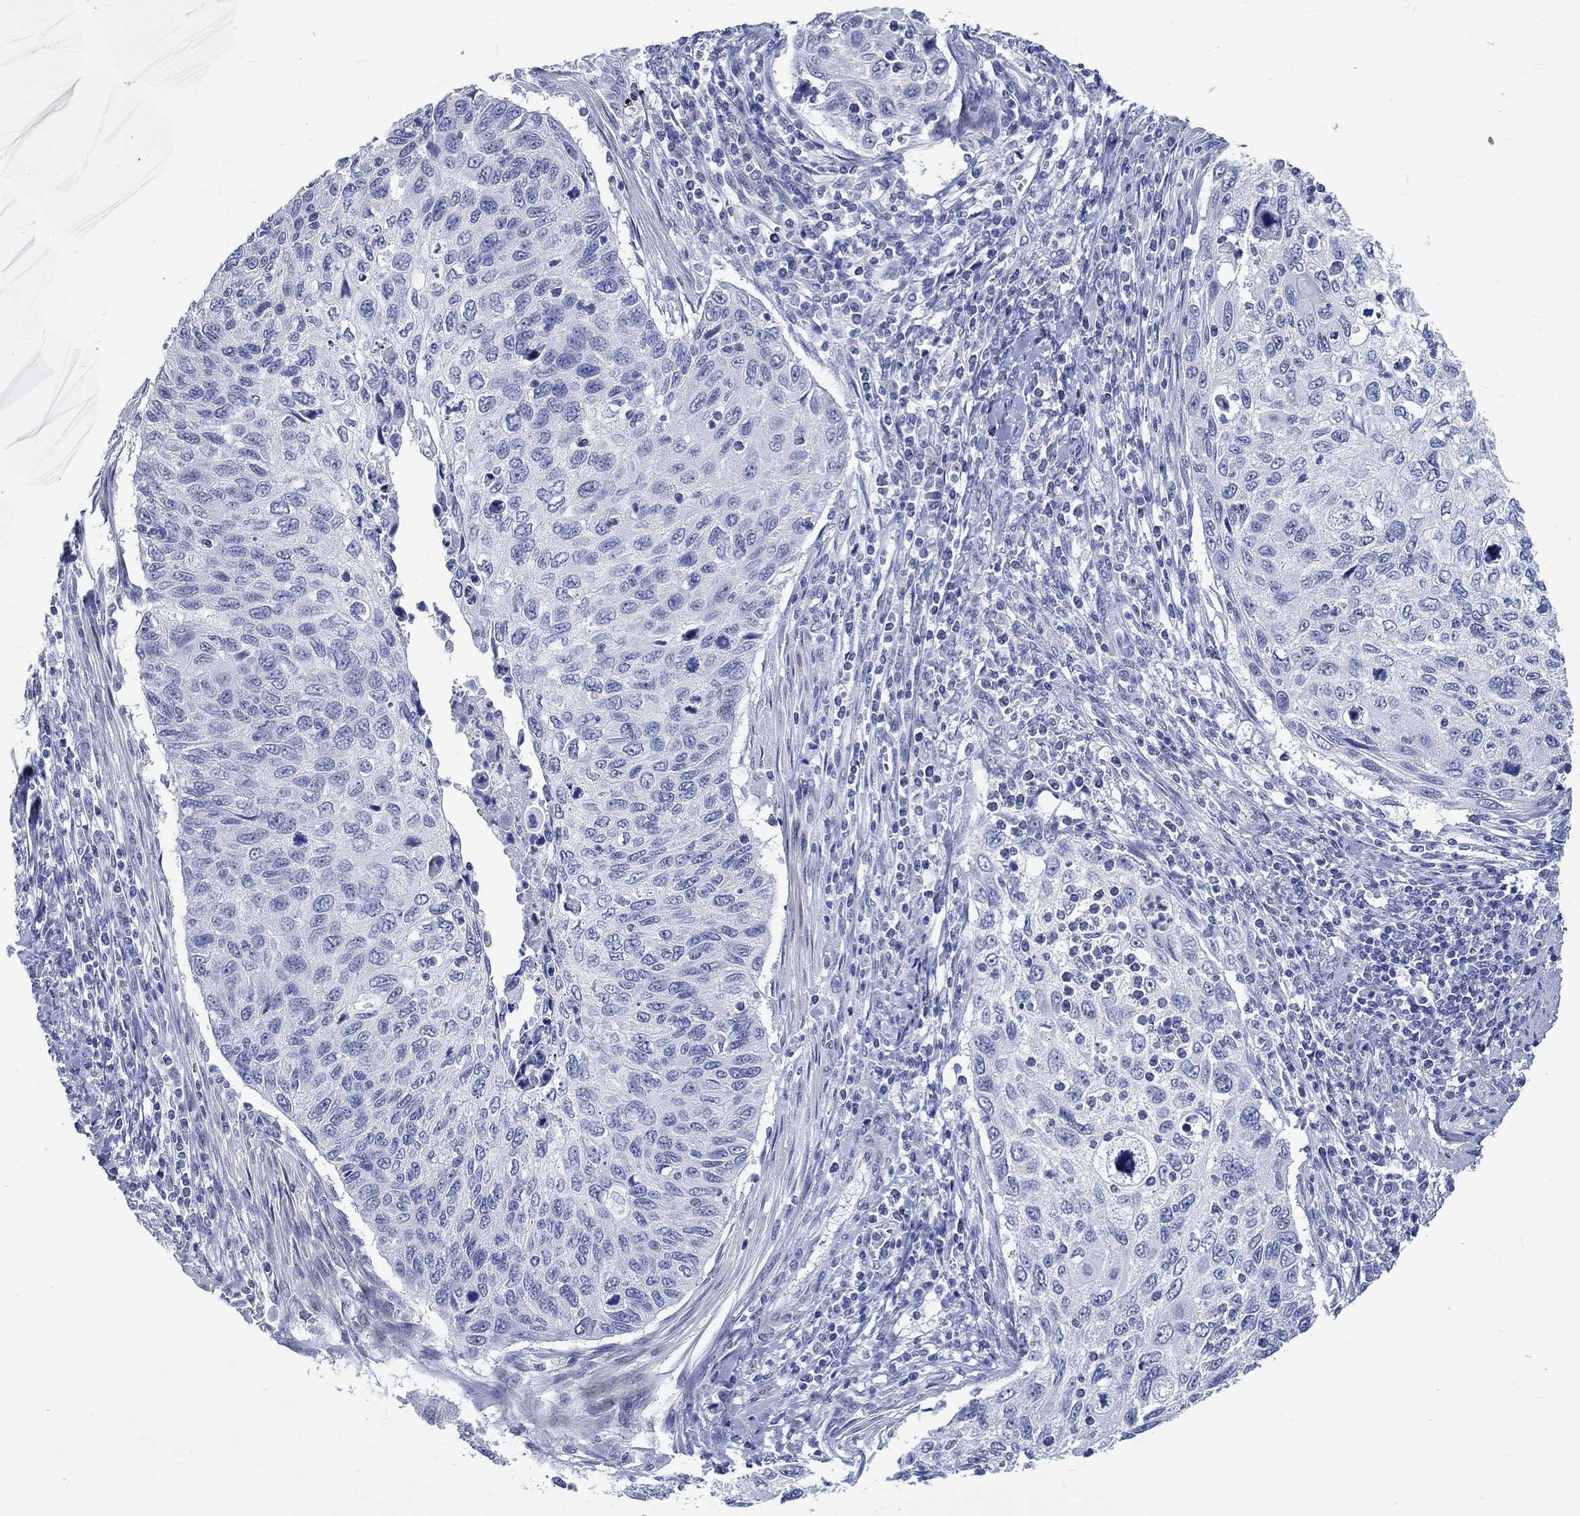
{"staining": {"intensity": "negative", "quantity": "none", "location": "none"}, "tissue": "cervical cancer", "cell_type": "Tumor cells", "image_type": "cancer", "snomed": [{"axis": "morphology", "description": "Squamous cell carcinoma, NOS"}, {"axis": "topography", "description": "Cervix"}], "caption": "The histopathology image displays no staining of tumor cells in cervical cancer. The staining was performed using DAB (3,3'-diaminobenzidine) to visualize the protein expression in brown, while the nuclei were stained in blue with hematoxylin (Magnification: 20x).", "gene": "C4orf47", "patient": {"sex": "female", "age": 70}}